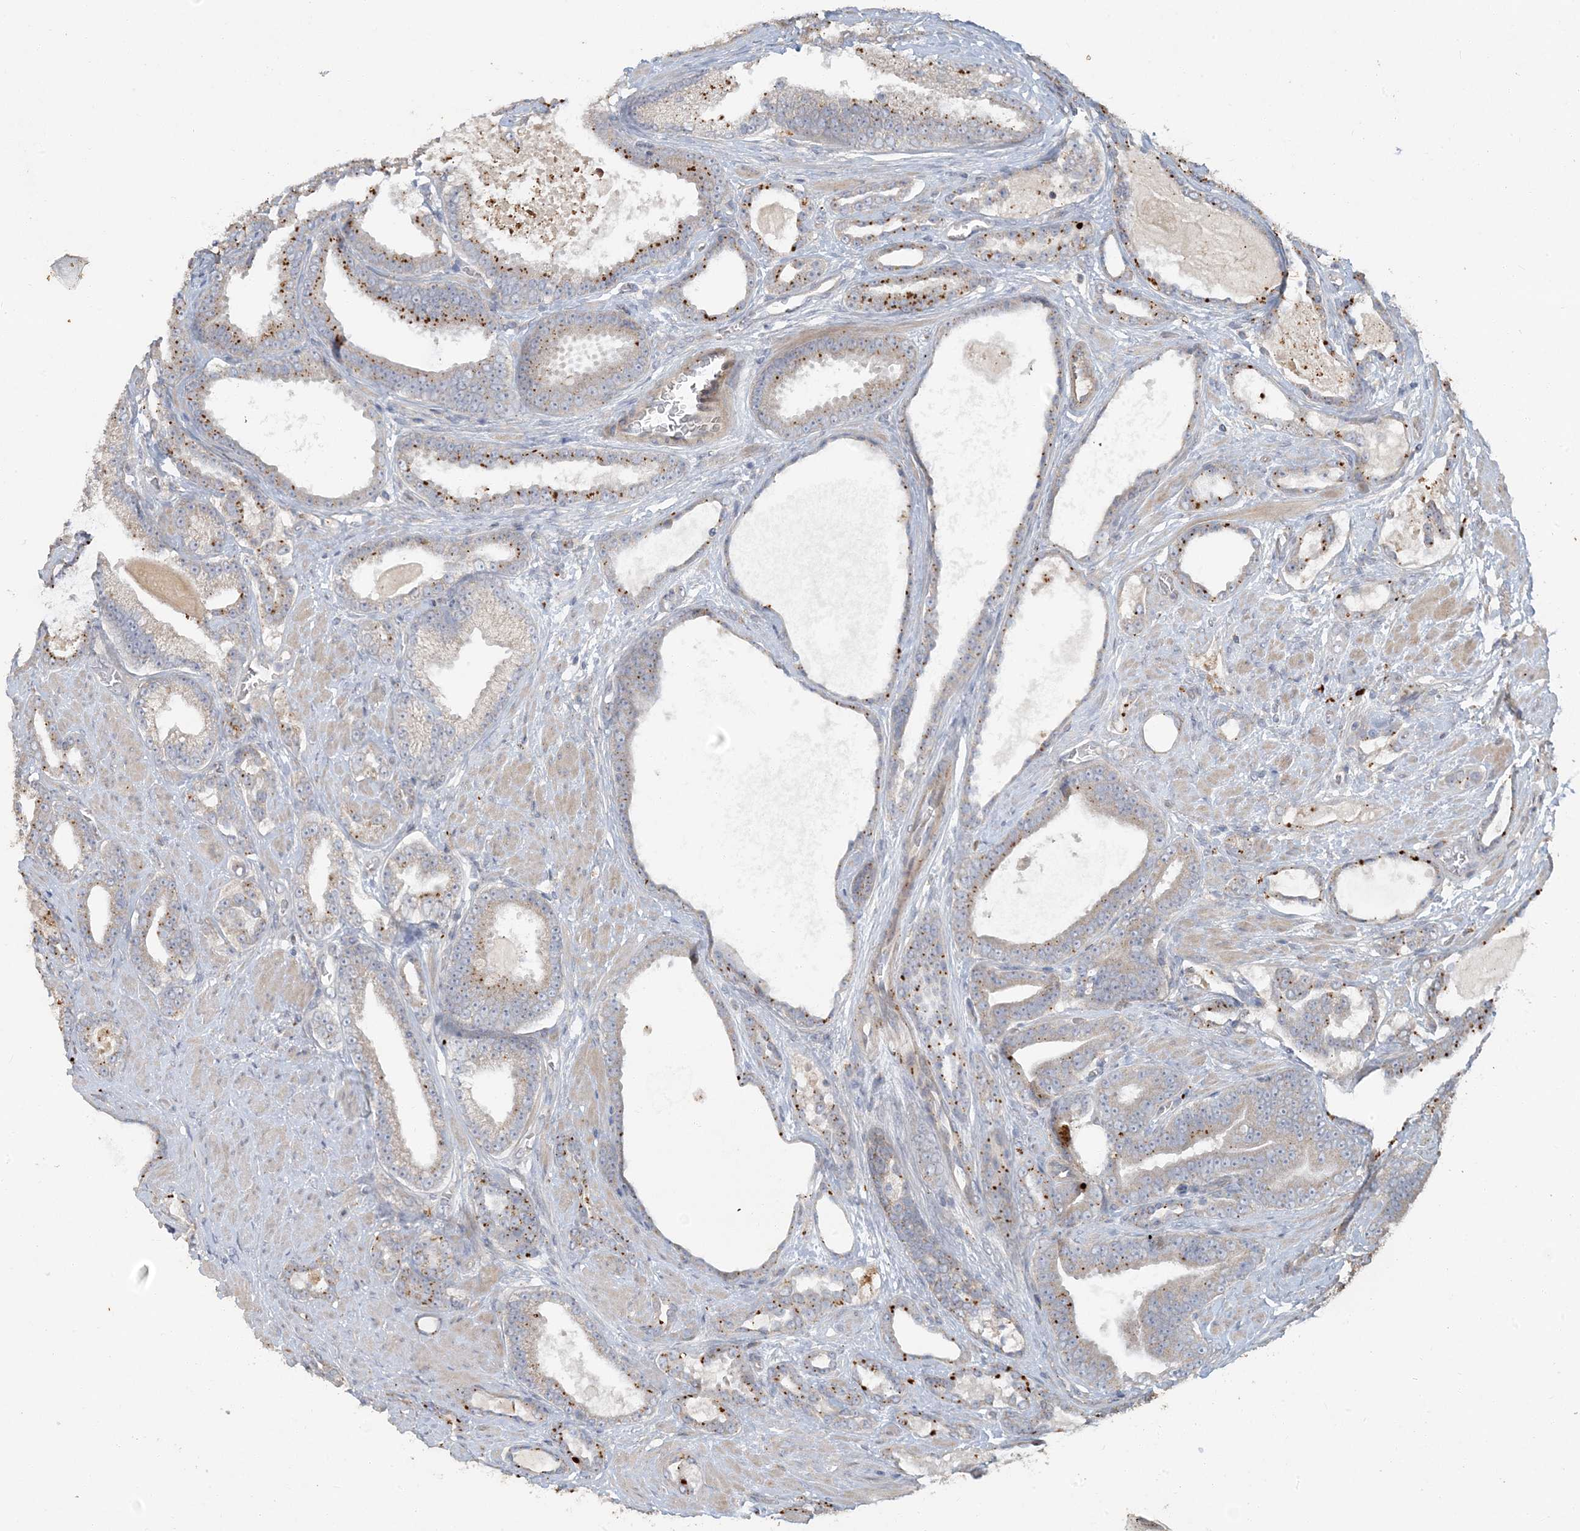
{"staining": {"intensity": "moderate", "quantity": "<25%", "location": "cytoplasmic/membranous"}, "tissue": "prostate cancer", "cell_type": "Tumor cells", "image_type": "cancer", "snomed": [{"axis": "morphology", "description": "Adenocarcinoma, High grade"}, {"axis": "topography", "description": "Prostate"}], "caption": "Prostate high-grade adenocarcinoma tissue displays moderate cytoplasmic/membranous positivity in about <25% of tumor cells, visualized by immunohistochemistry.", "gene": "LTN1", "patient": {"sex": "male", "age": 60}}